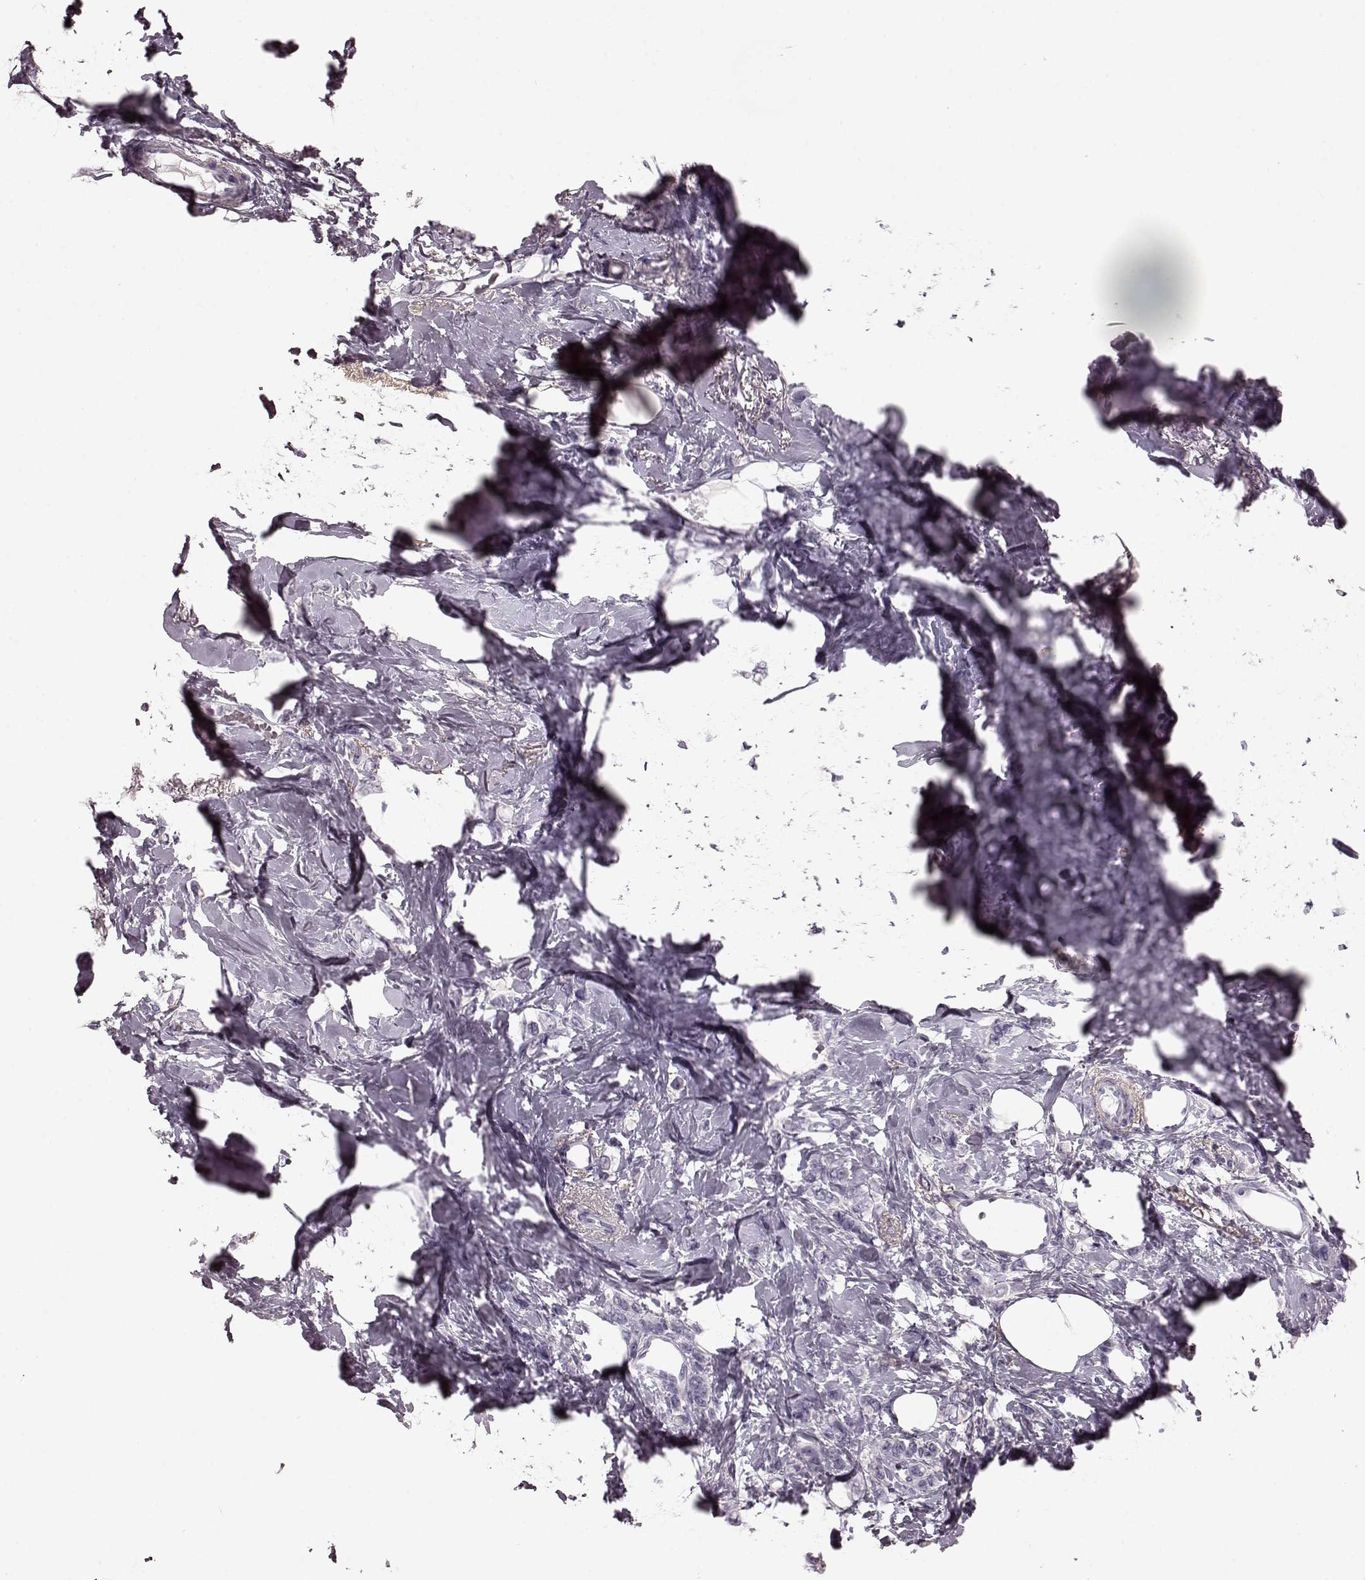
{"staining": {"intensity": "negative", "quantity": "none", "location": "none"}, "tissue": "breast cancer", "cell_type": "Tumor cells", "image_type": "cancer", "snomed": [{"axis": "morphology", "description": "Lobular carcinoma"}, {"axis": "topography", "description": "Breast"}], "caption": "High magnification brightfield microscopy of breast lobular carcinoma stained with DAB (3,3'-diaminobenzidine) (brown) and counterstained with hematoxylin (blue): tumor cells show no significant staining.", "gene": "CST7", "patient": {"sex": "female", "age": 66}}